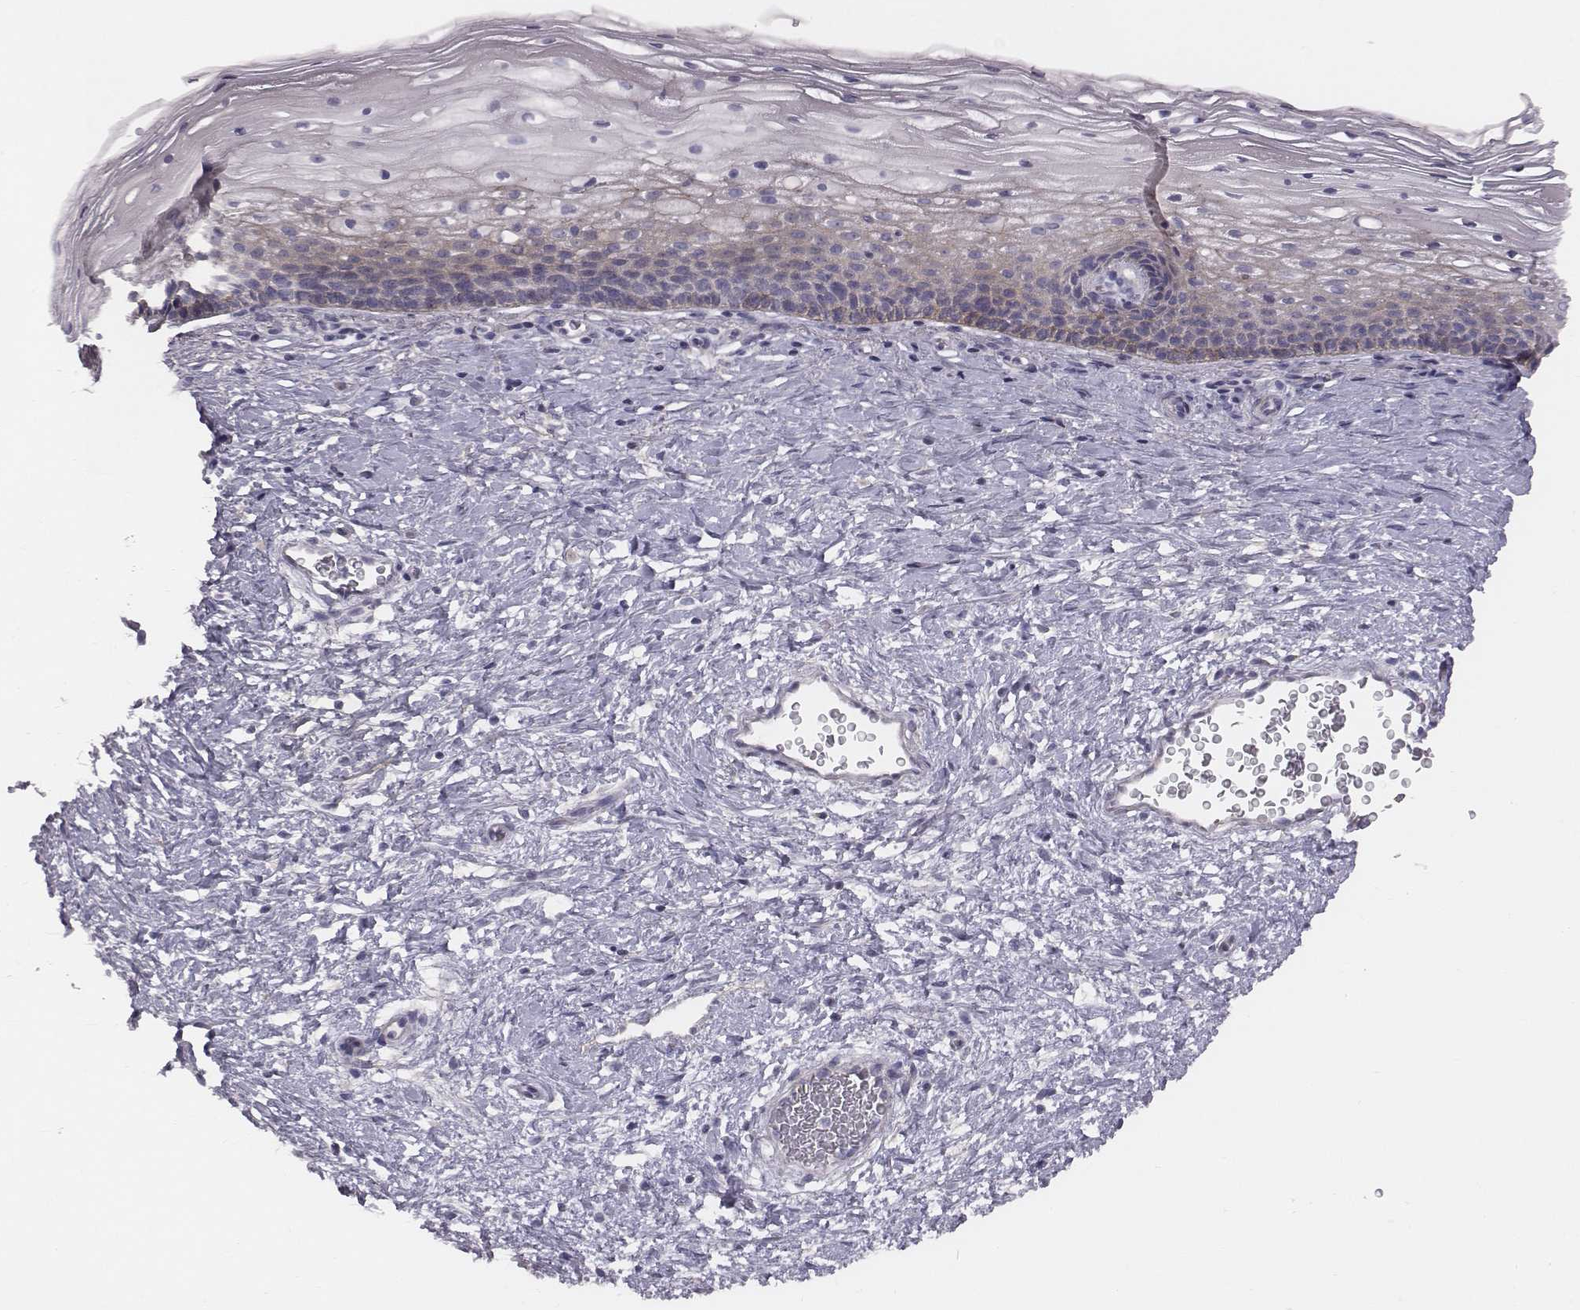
{"staining": {"intensity": "weak", "quantity": ">75%", "location": "cytoplasmic/membranous"}, "tissue": "cervix", "cell_type": "Glandular cells", "image_type": "normal", "snomed": [{"axis": "morphology", "description": "Normal tissue, NOS"}, {"axis": "topography", "description": "Cervix"}], "caption": "This is an image of immunohistochemistry (IHC) staining of normal cervix, which shows weak positivity in the cytoplasmic/membranous of glandular cells.", "gene": "PRKCZ", "patient": {"sex": "female", "age": 34}}